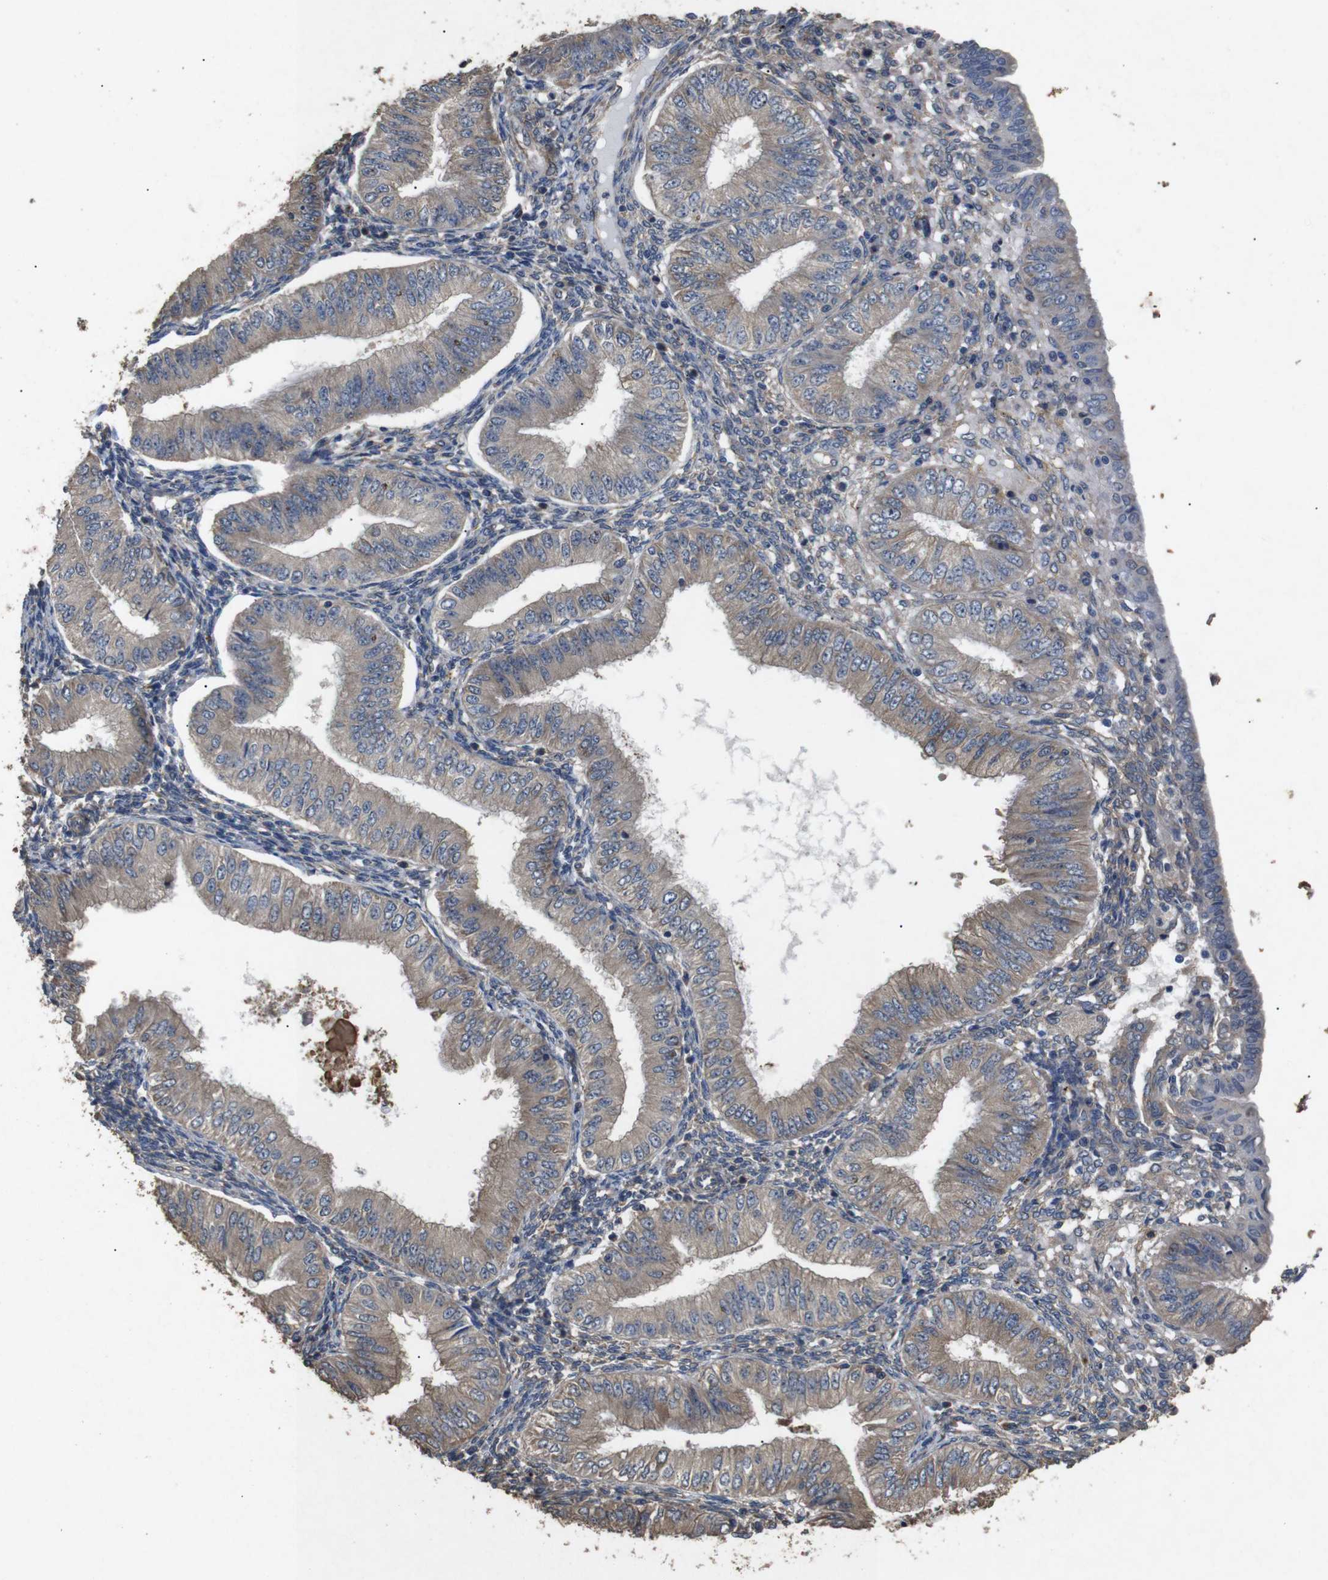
{"staining": {"intensity": "weak", "quantity": ">75%", "location": "cytoplasmic/membranous"}, "tissue": "endometrial cancer", "cell_type": "Tumor cells", "image_type": "cancer", "snomed": [{"axis": "morphology", "description": "Normal tissue, NOS"}, {"axis": "morphology", "description": "Adenocarcinoma, NOS"}, {"axis": "topography", "description": "Endometrium"}], "caption": "This histopathology image demonstrates immunohistochemistry staining of human endometrial cancer, with low weak cytoplasmic/membranous expression in approximately >75% of tumor cells.", "gene": "BNIP3", "patient": {"sex": "female", "age": 53}}